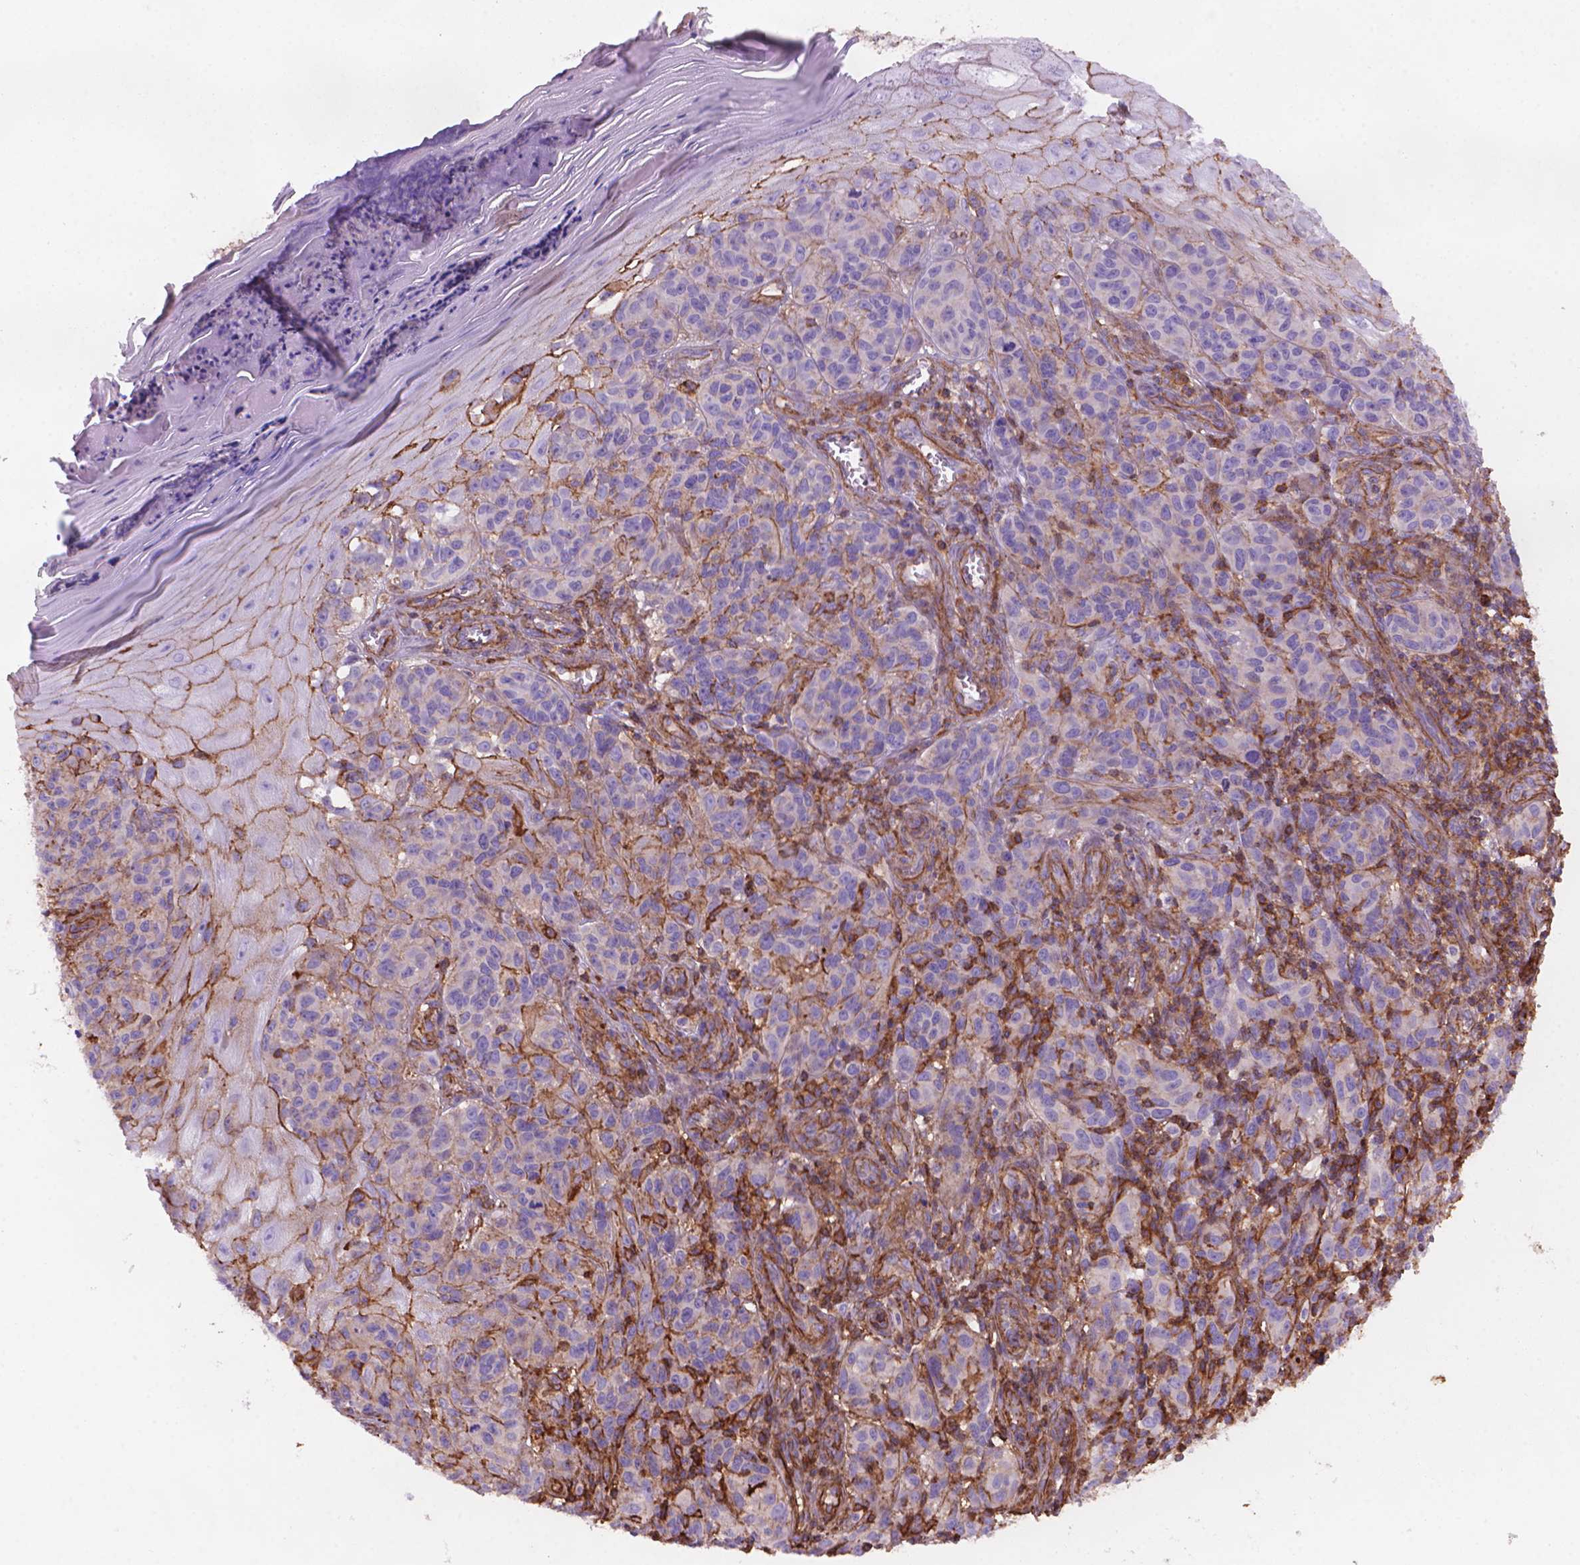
{"staining": {"intensity": "weak", "quantity": "<25%", "location": "cytoplasmic/membranous"}, "tissue": "melanoma", "cell_type": "Tumor cells", "image_type": "cancer", "snomed": [{"axis": "morphology", "description": "Malignant melanoma, NOS"}, {"axis": "topography", "description": "Skin"}], "caption": "Immunohistochemistry (IHC) micrograph of neoplastic tissue: human malignant melanoma stained with DAB (3,3'-diaminobenzidine) exhibits no significant protein expression in tumor cells.", "gene": "PATJ", "patient": {"sex": "female", "age": 53}}